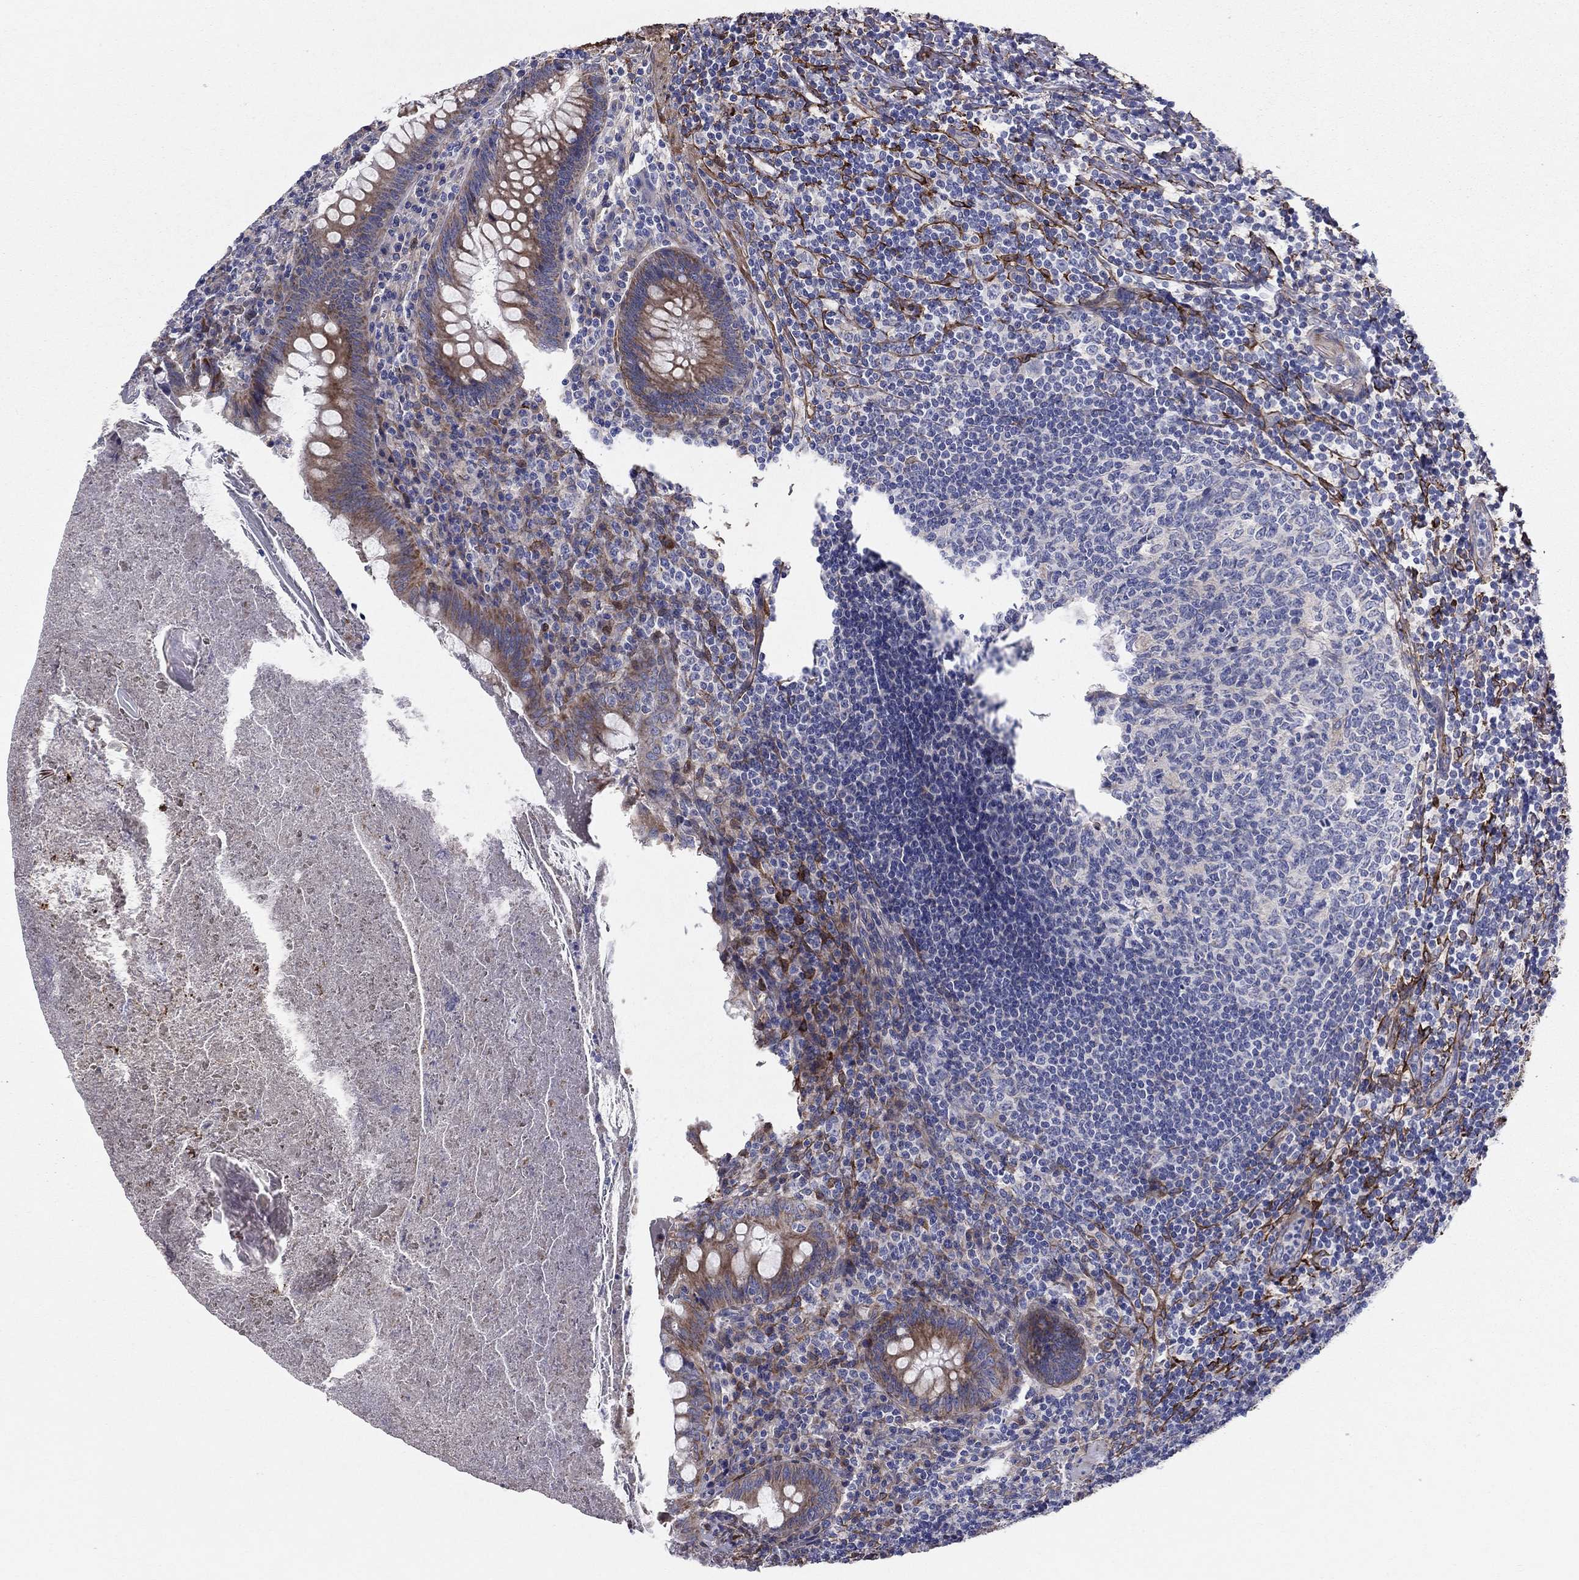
{"staining": {"intensity": "moderate", "quantity": "<25%", "location": "cytoplasmic/membranous"}, "tissue": "appendix", "cell_type": "Glandular cells", "image_type": "normal", "snomed": [{"axis": "morphology", "description": "Normal tissue, NOS"}, {"axis": "topography", "description": "Appendix"}], "caption": "Immunohistochemical staining of normal human appendix demonstrates moderate cytoplasmic/membranous protein positivity in about <25% of glandular cells. Immunohistochemistry (ihc) stains the protein in brown and the nuclei are stained blue.", "gene": "EMP2", "patient": {"sex": "male", "age": 47}}